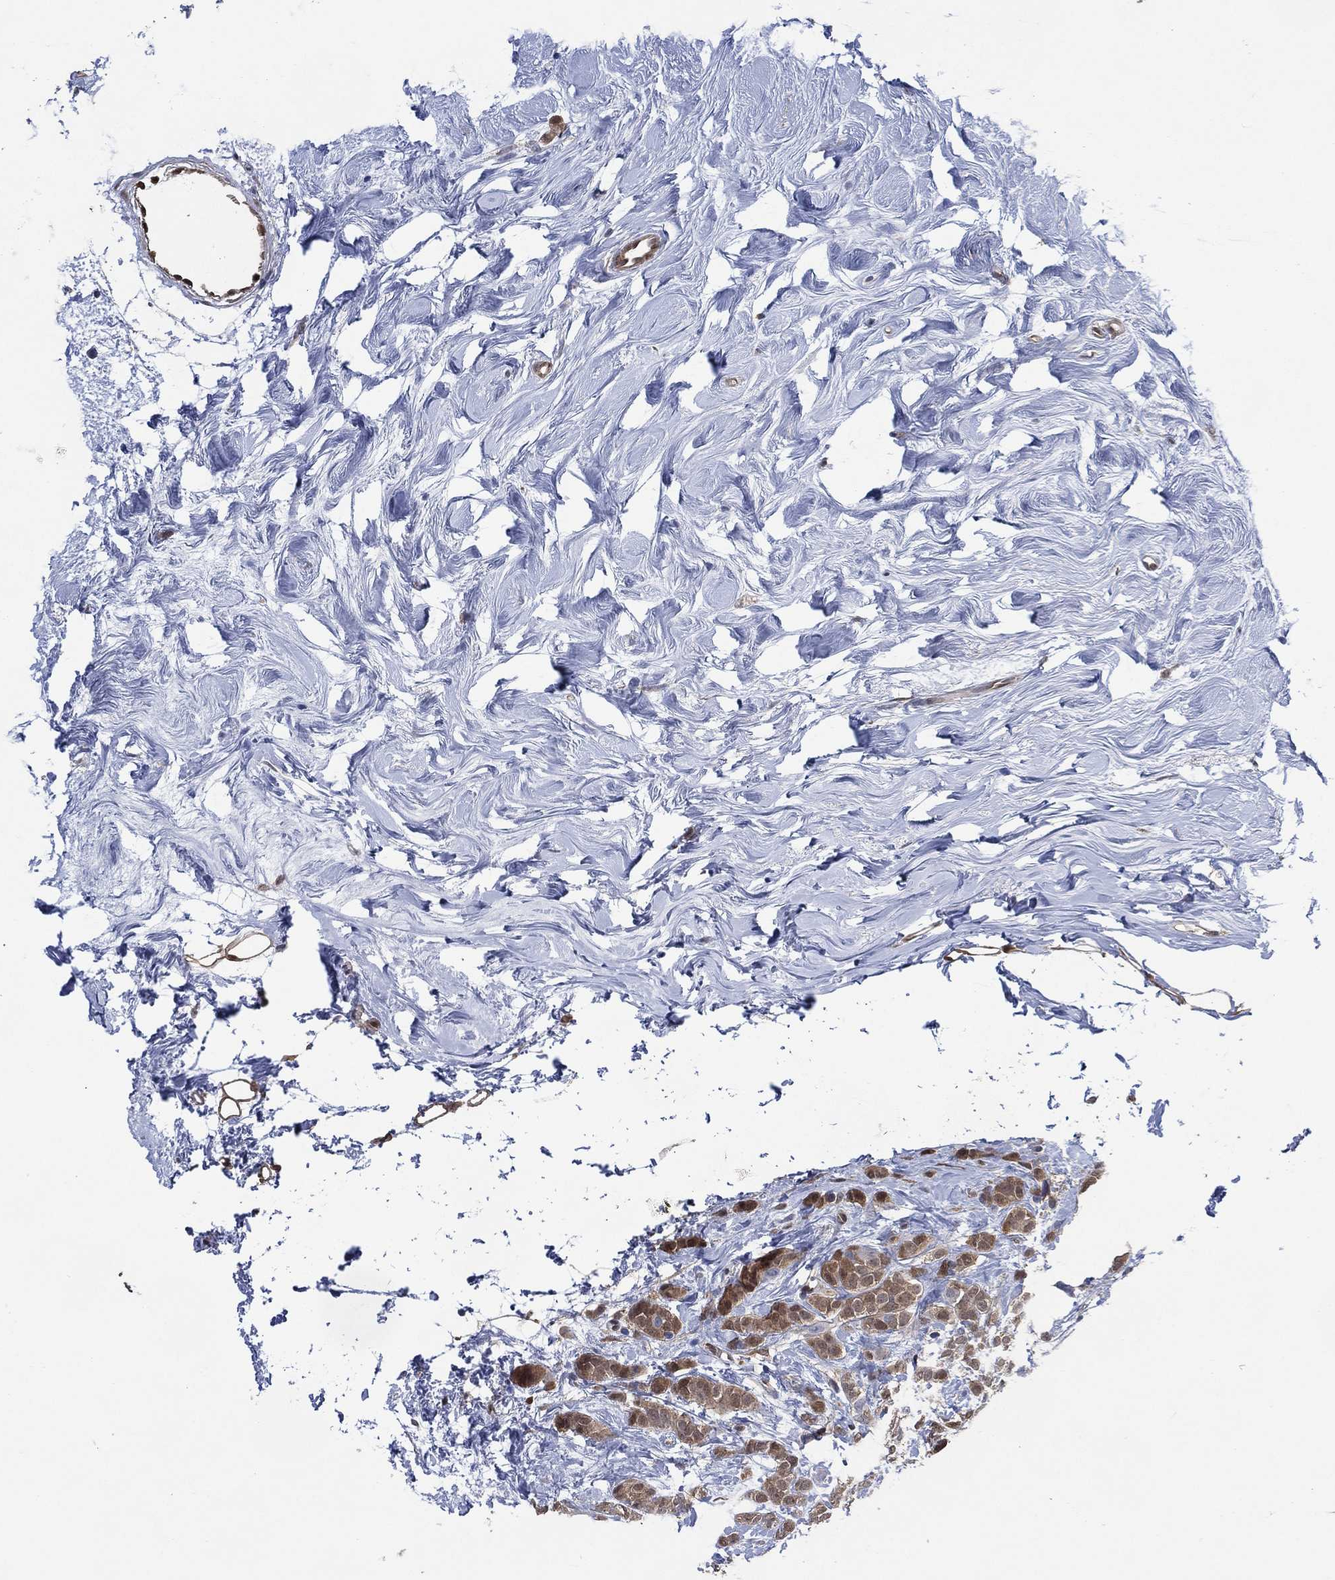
{"staining": {"intensity": "moderate", "quantity": "25%-75%", "location": "cytoplasmic/membranous"}, "tissue": "breast cancer", "cell_type": "Tumor cells", "image_type": "cancer", "snomed": [{"axis": "morphology", "description": "Lobular carcinoma"}, {"axis": "topography", "description": "Breast"}], "caption": "A micrograph showing moderate cytoplasmic/membranous staining in about 25%-75% of tumor cells in breast lobular carcinoma, as visualized by brown immunohistochemical staining.", "gene": "AK1", "patient": {"sex": "female", "age": 49}}